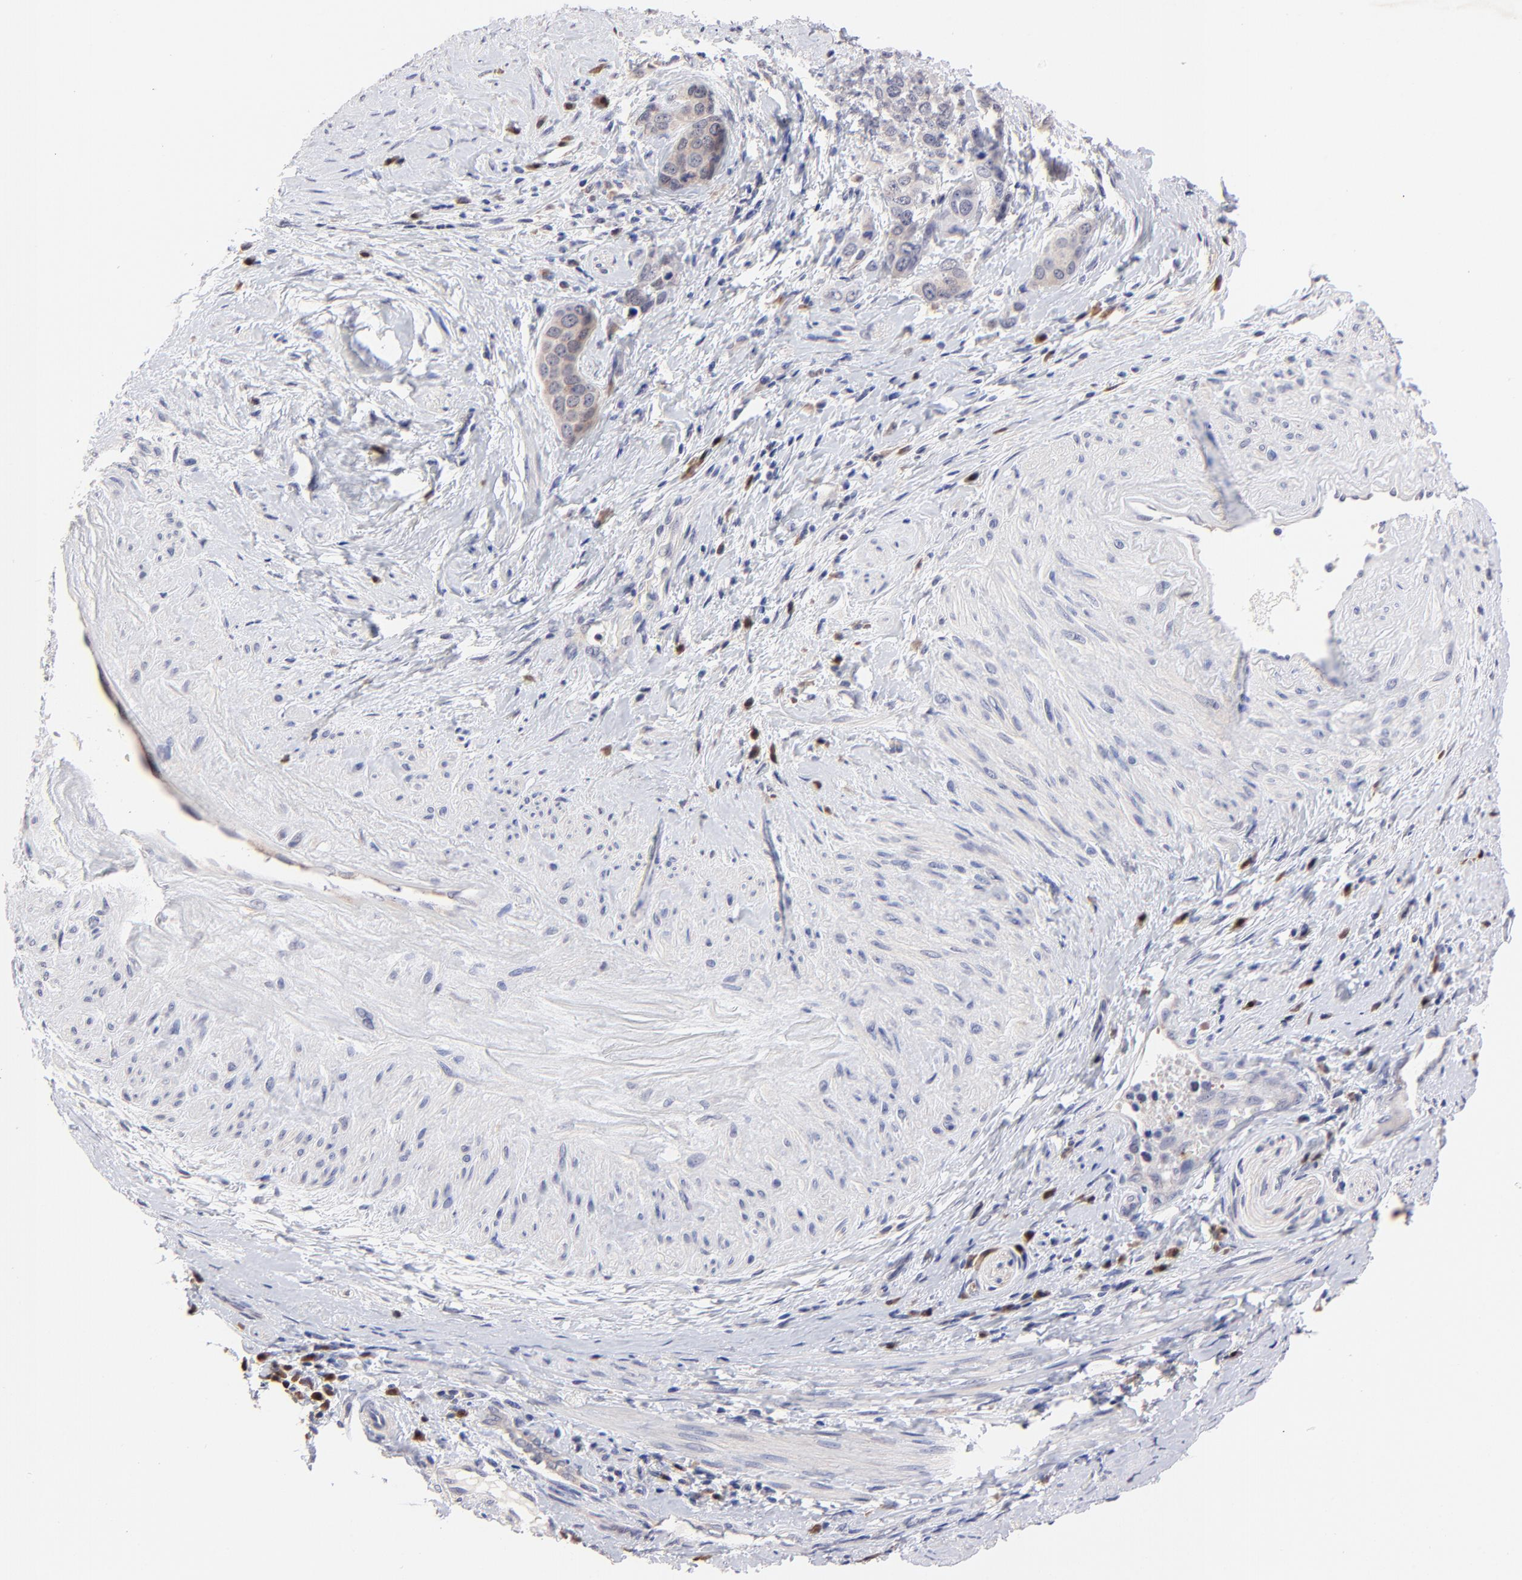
{"staining": {"intensity": "weak", "quantity": ">75%", "location": "cytoplasmic/membranous"}, "tissue": "cervical cancer", "cell_type": "Tumor cells", "image_type": "cancer", "snomed": [{"axis": "morphology", "description": "Squamous cell carcinoma, NOS"}, {"axis": "topography", "description": "Cervix"}], "caption": "Immunohistochemical staining of cervical cancer (squamous cell carcinoma) displays low levels of weak cytoplasmic/membranous expression in approximately >75% of tumor cells.", "gene": "ZNF155", "patient": {"sex": "female", "age": 54}}